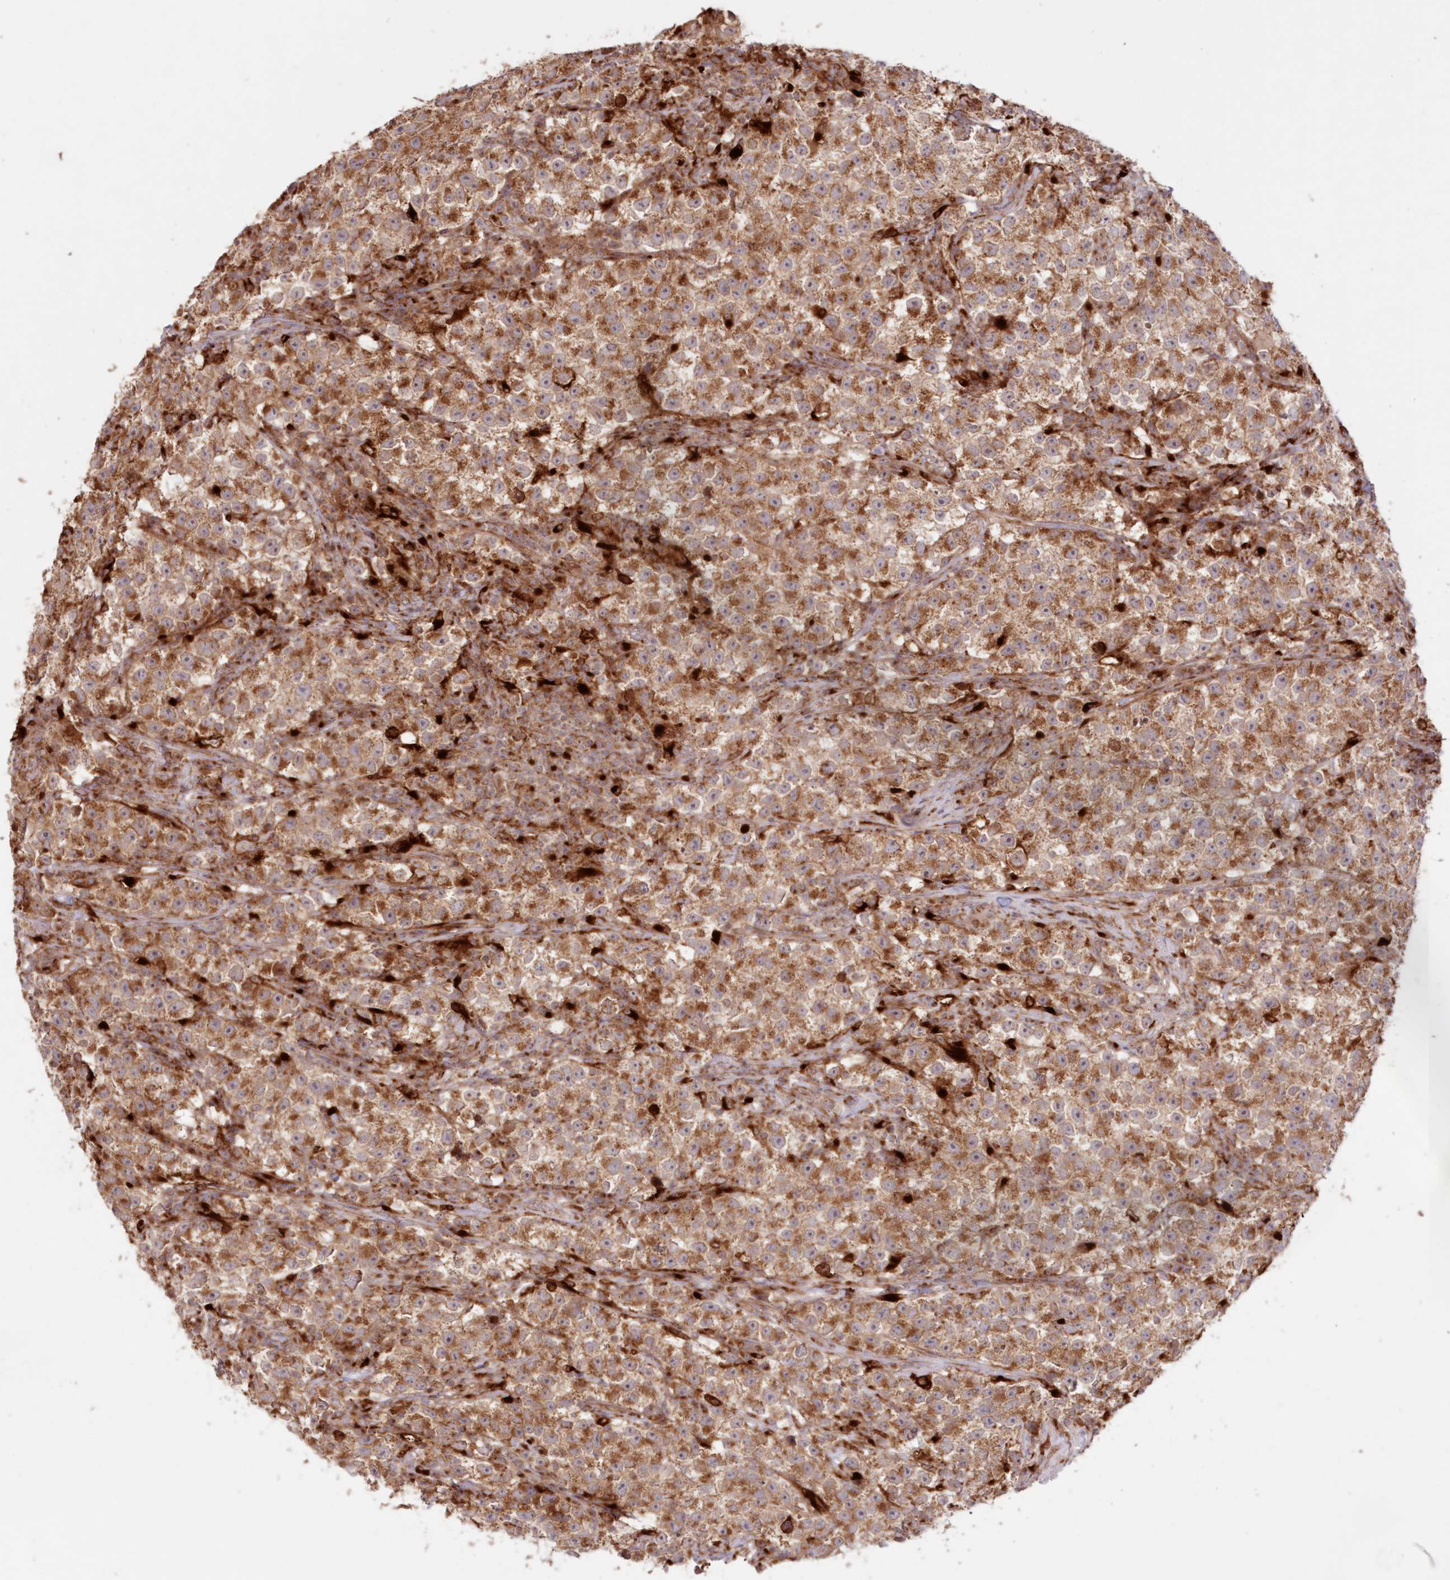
{"staining": {"intensity": "moderate", "quantity": ">75%", "location": "cytoplasmic/membranous"}, "tissue": "testis cancer", "cell_type": "Tumor cells", "image_type": "cancer", "snomed": [{"axis": "morphology", "description": "Seminoma, NOS"}, {"axis": "topography", "description": "Testis"}], "caption": "Testis seminoma stained with a protein marker exhibits moderate staining in tumor cells.", "gene": "ABCC3", "patient": {"sex": "male", "age": 22}}